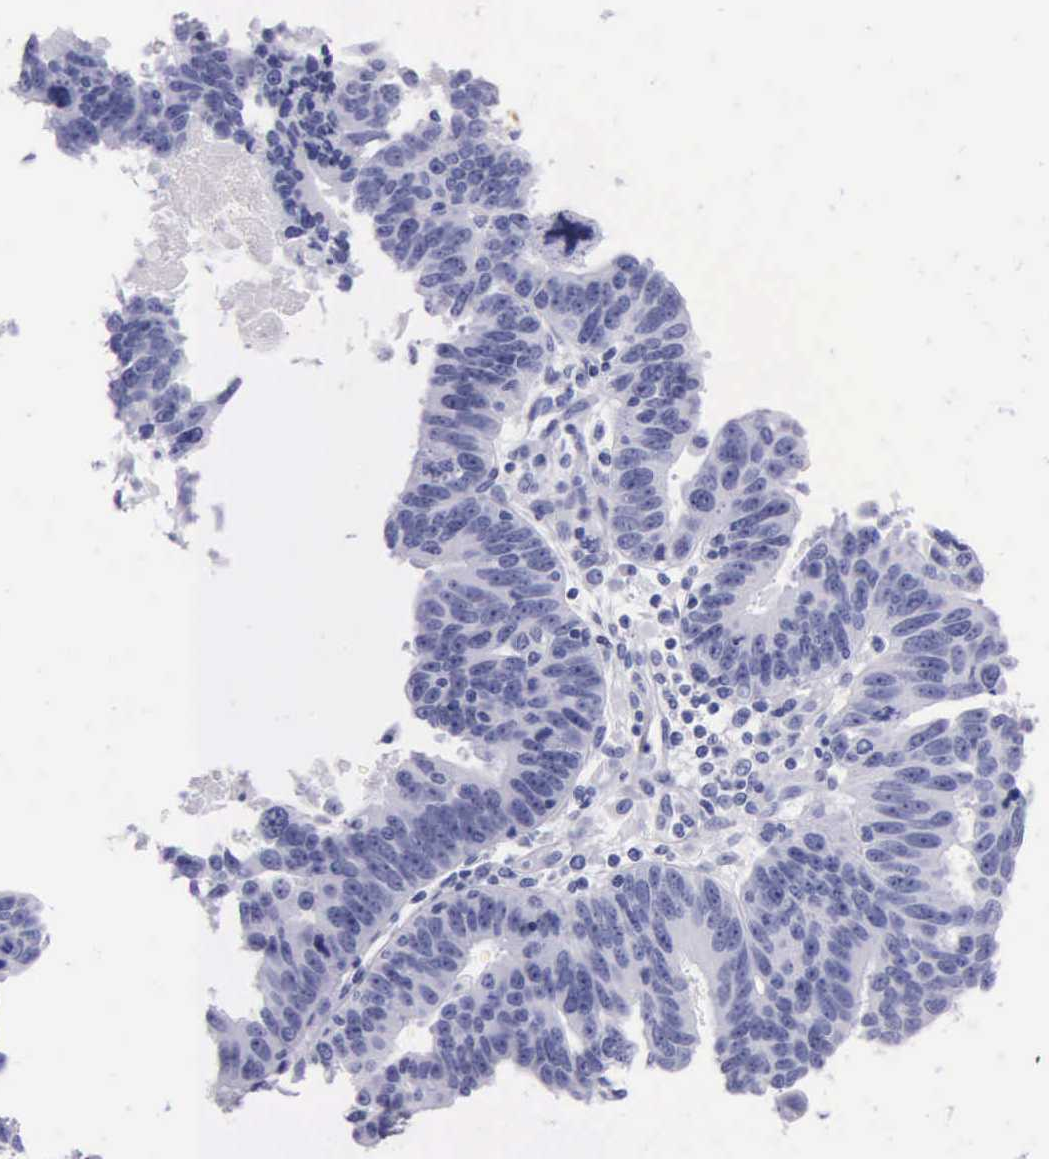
{"staining": {"intensity": "negative", "quantity": "none", "location": "none"}, "tissue": "ovarian cancer", "cell_type": "Tumor cells", "image_type": "cancer", "snomed": [{"axis": "morphology", "description": "Carcinoma, endometroid"}, {"axis": "morphology", "description": "Cystadenocarcinoma, serous, NOS"}, {"axis": "topography", "description": "Ovary"}], "caption": "IHC of human endometroid carcinoma (ovarian) reveals no staining in tumor cells. (DAB IHC with hematoxylin counter stain).", "gene": "KLK3", "patient": {"sex": "female", "age": 45}}